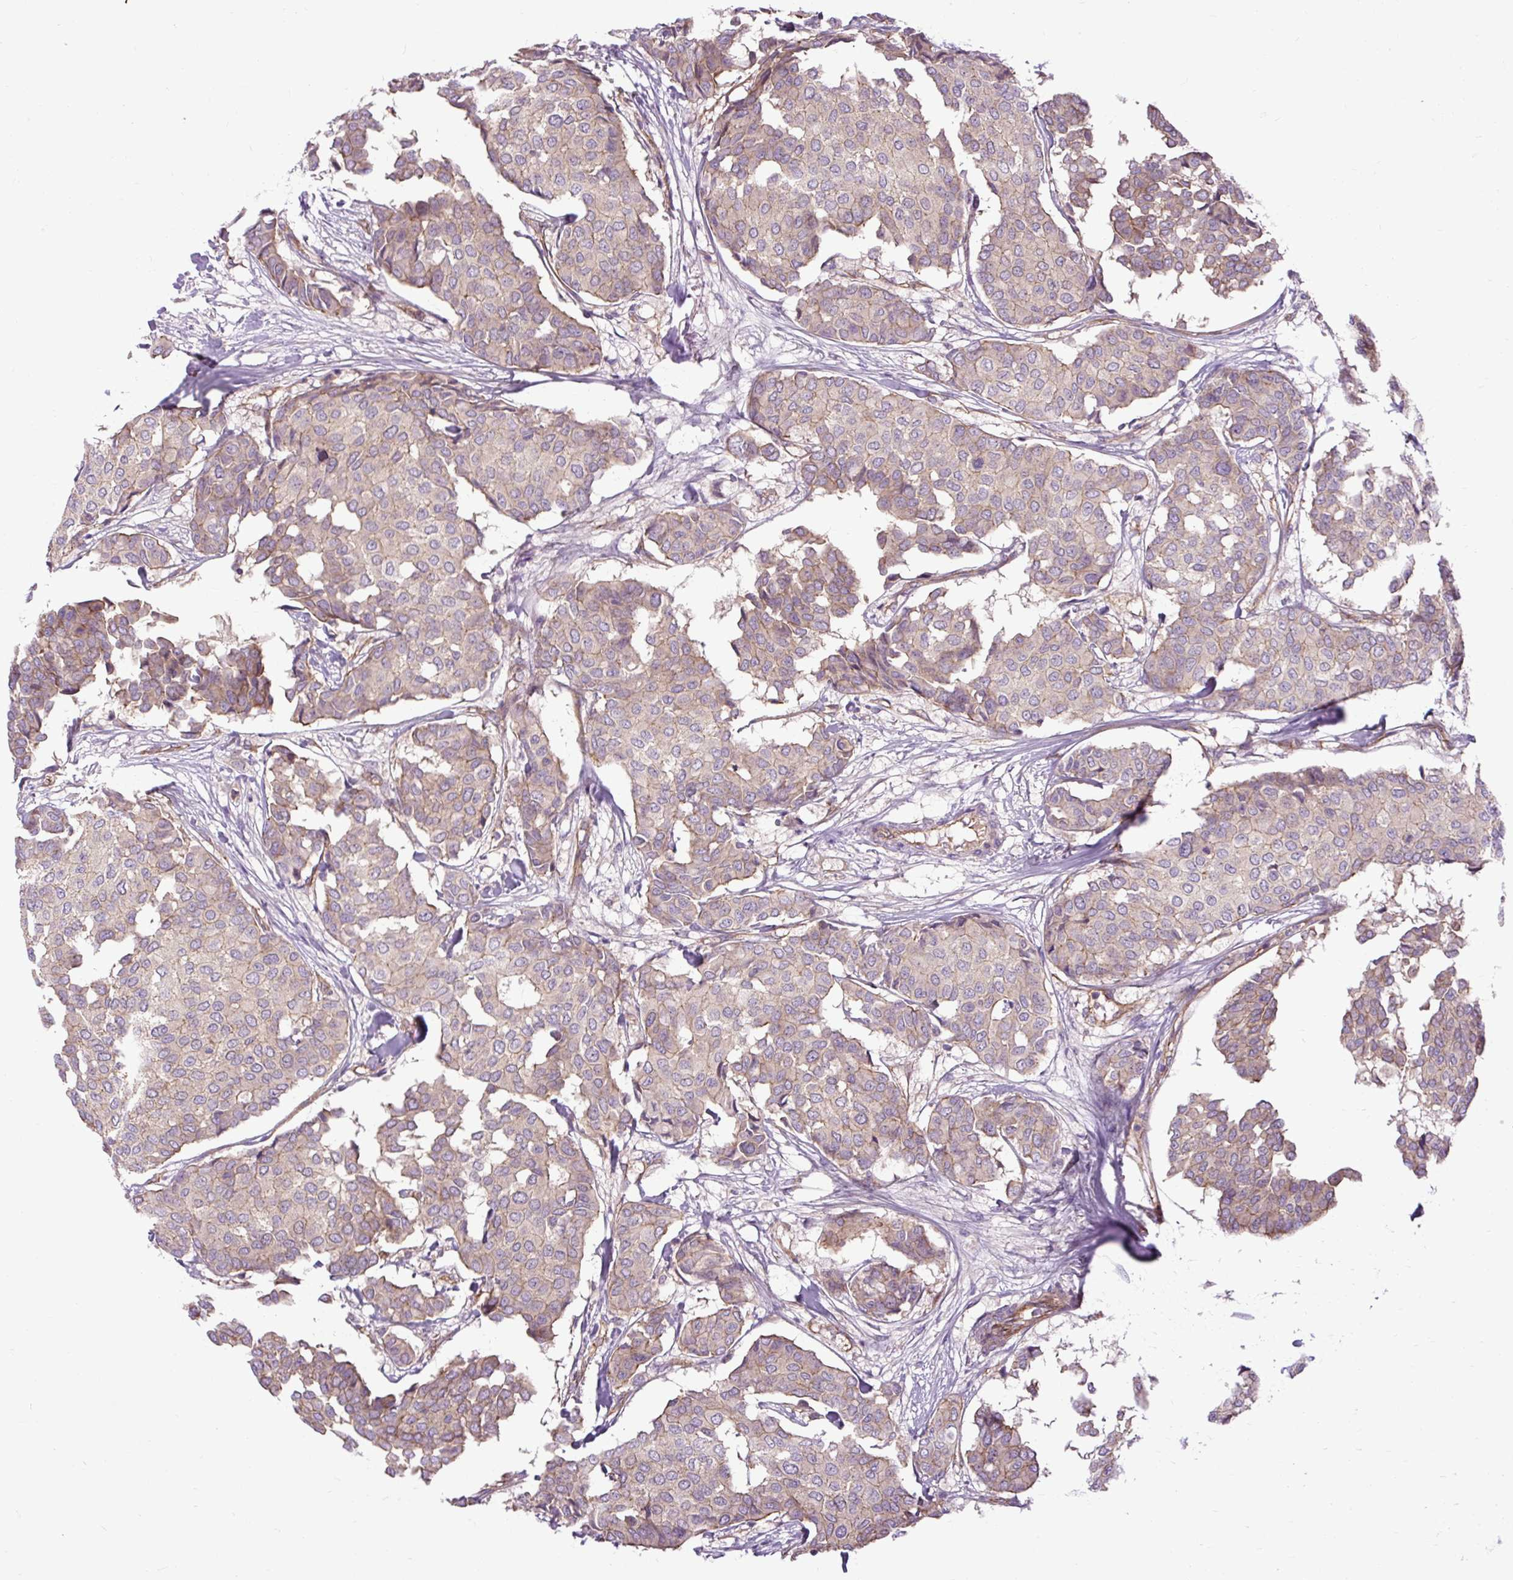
{"staining": {"intensity": "negative", "quantity": "none", "location": "none"}, "tissue": "breast cancer", "cell_type": "Tumor cells", "image_type": "cancer", "snomed": [{"axis": "morphology", "description": "Duct carcinoma"}, {"axis": "topography", "description": "Breast"}], "caption": "The image exhibits no significant expression in tumor cells of infiltrating ductal carcinoma (breast).", "gene": "CCDC93", "patient": {"sex": "female", "age": 75}}